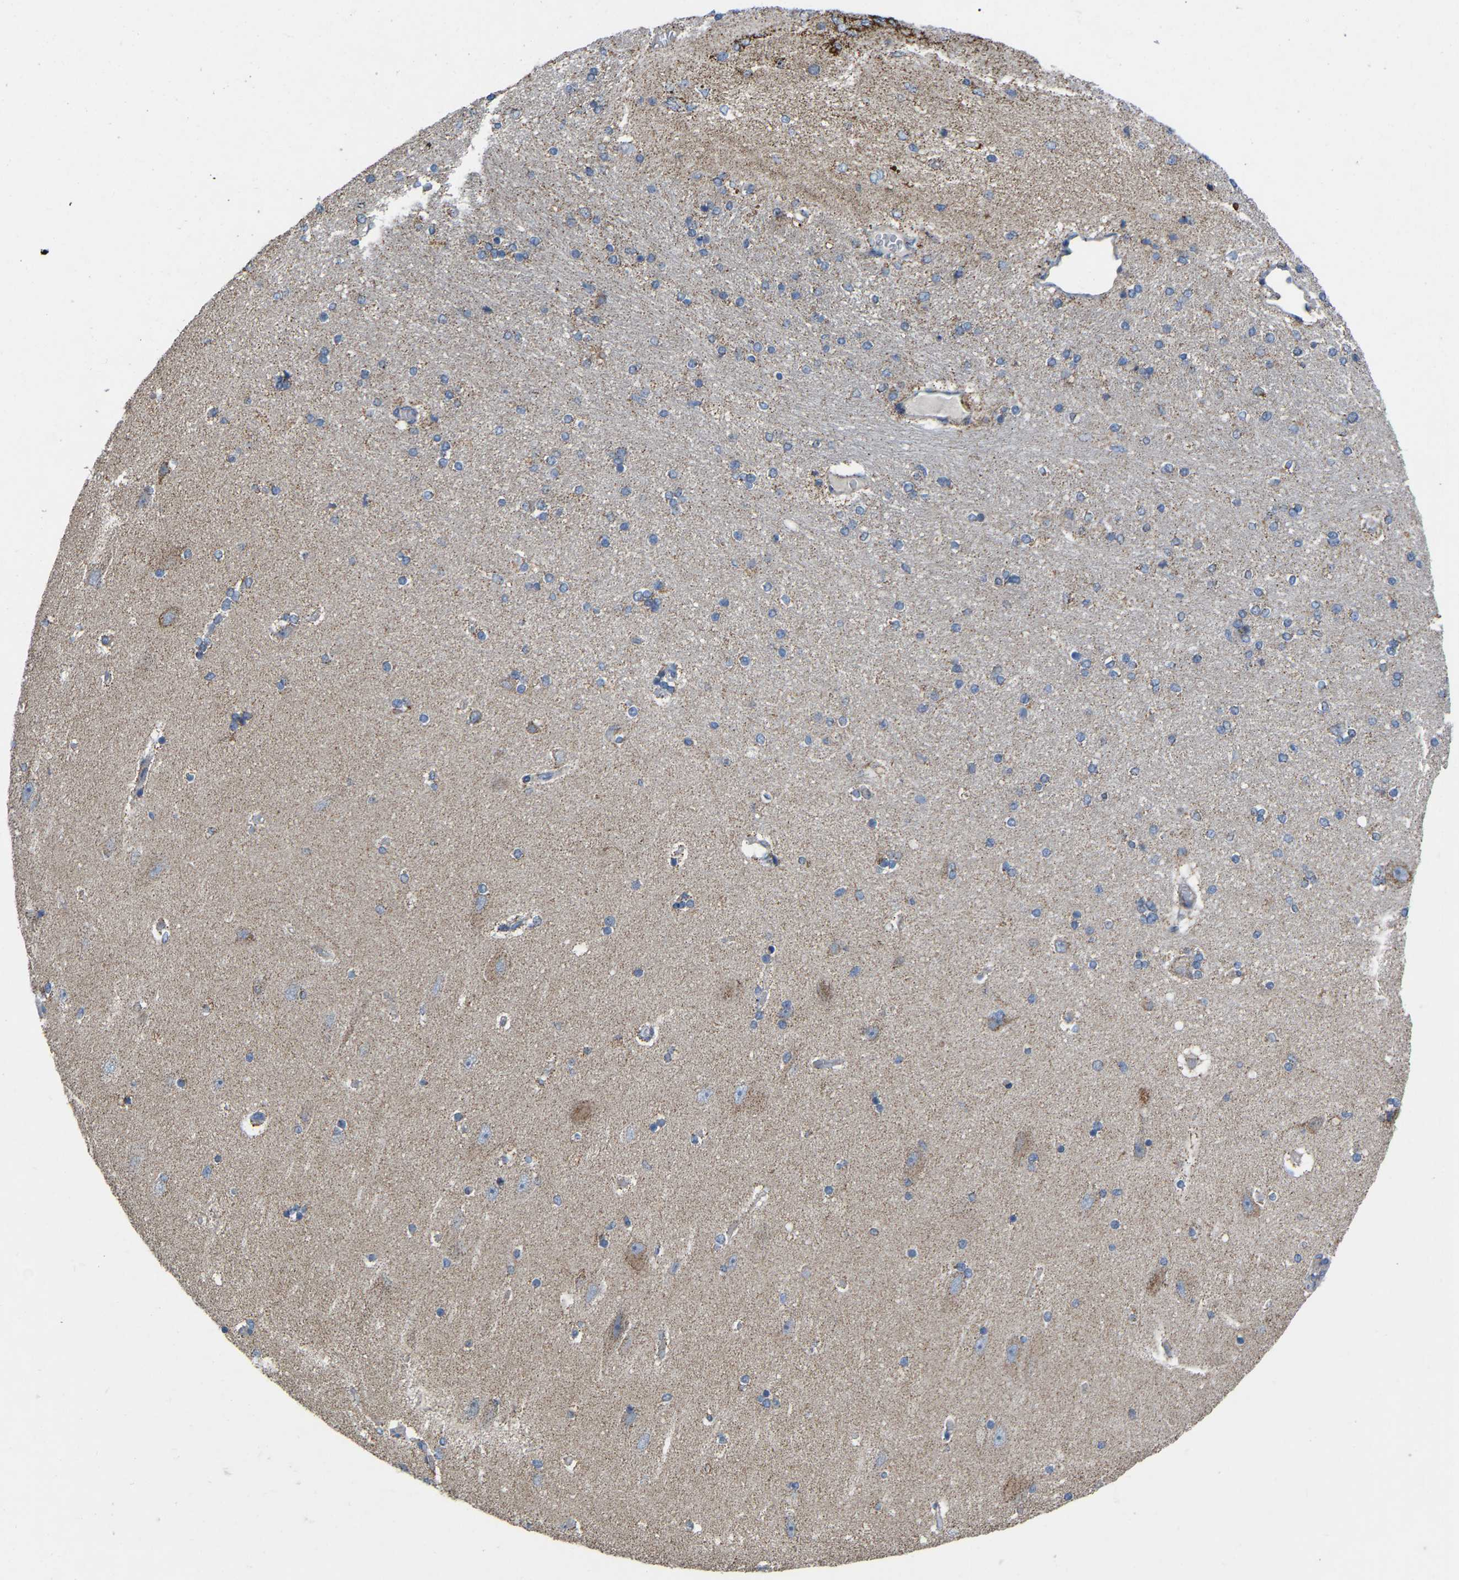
{"staining": {"intensity": "weak", "quantity": "25%-75%", "location": "cytoplasmic/membranous"}, "tissue": "hippocampus", "cell_type": "Glial cells", "image_type": "normal", "snomed": [{"axis": "morphology", "description": "Normal tissue, NOS"}, {"axis": "topography", "description": "Hippocampus"}], "caption": "A high-resolution micrograph shows IHC staining of normal hippocampus, which shows weak cytoplasmic/membranous positivity in about 25%-75% of glial cells. Ihc stains the protein in brown and the nuclei are stained blue.", "gene": "BCL10", "patient": {"sex": "female", "age": 54}}